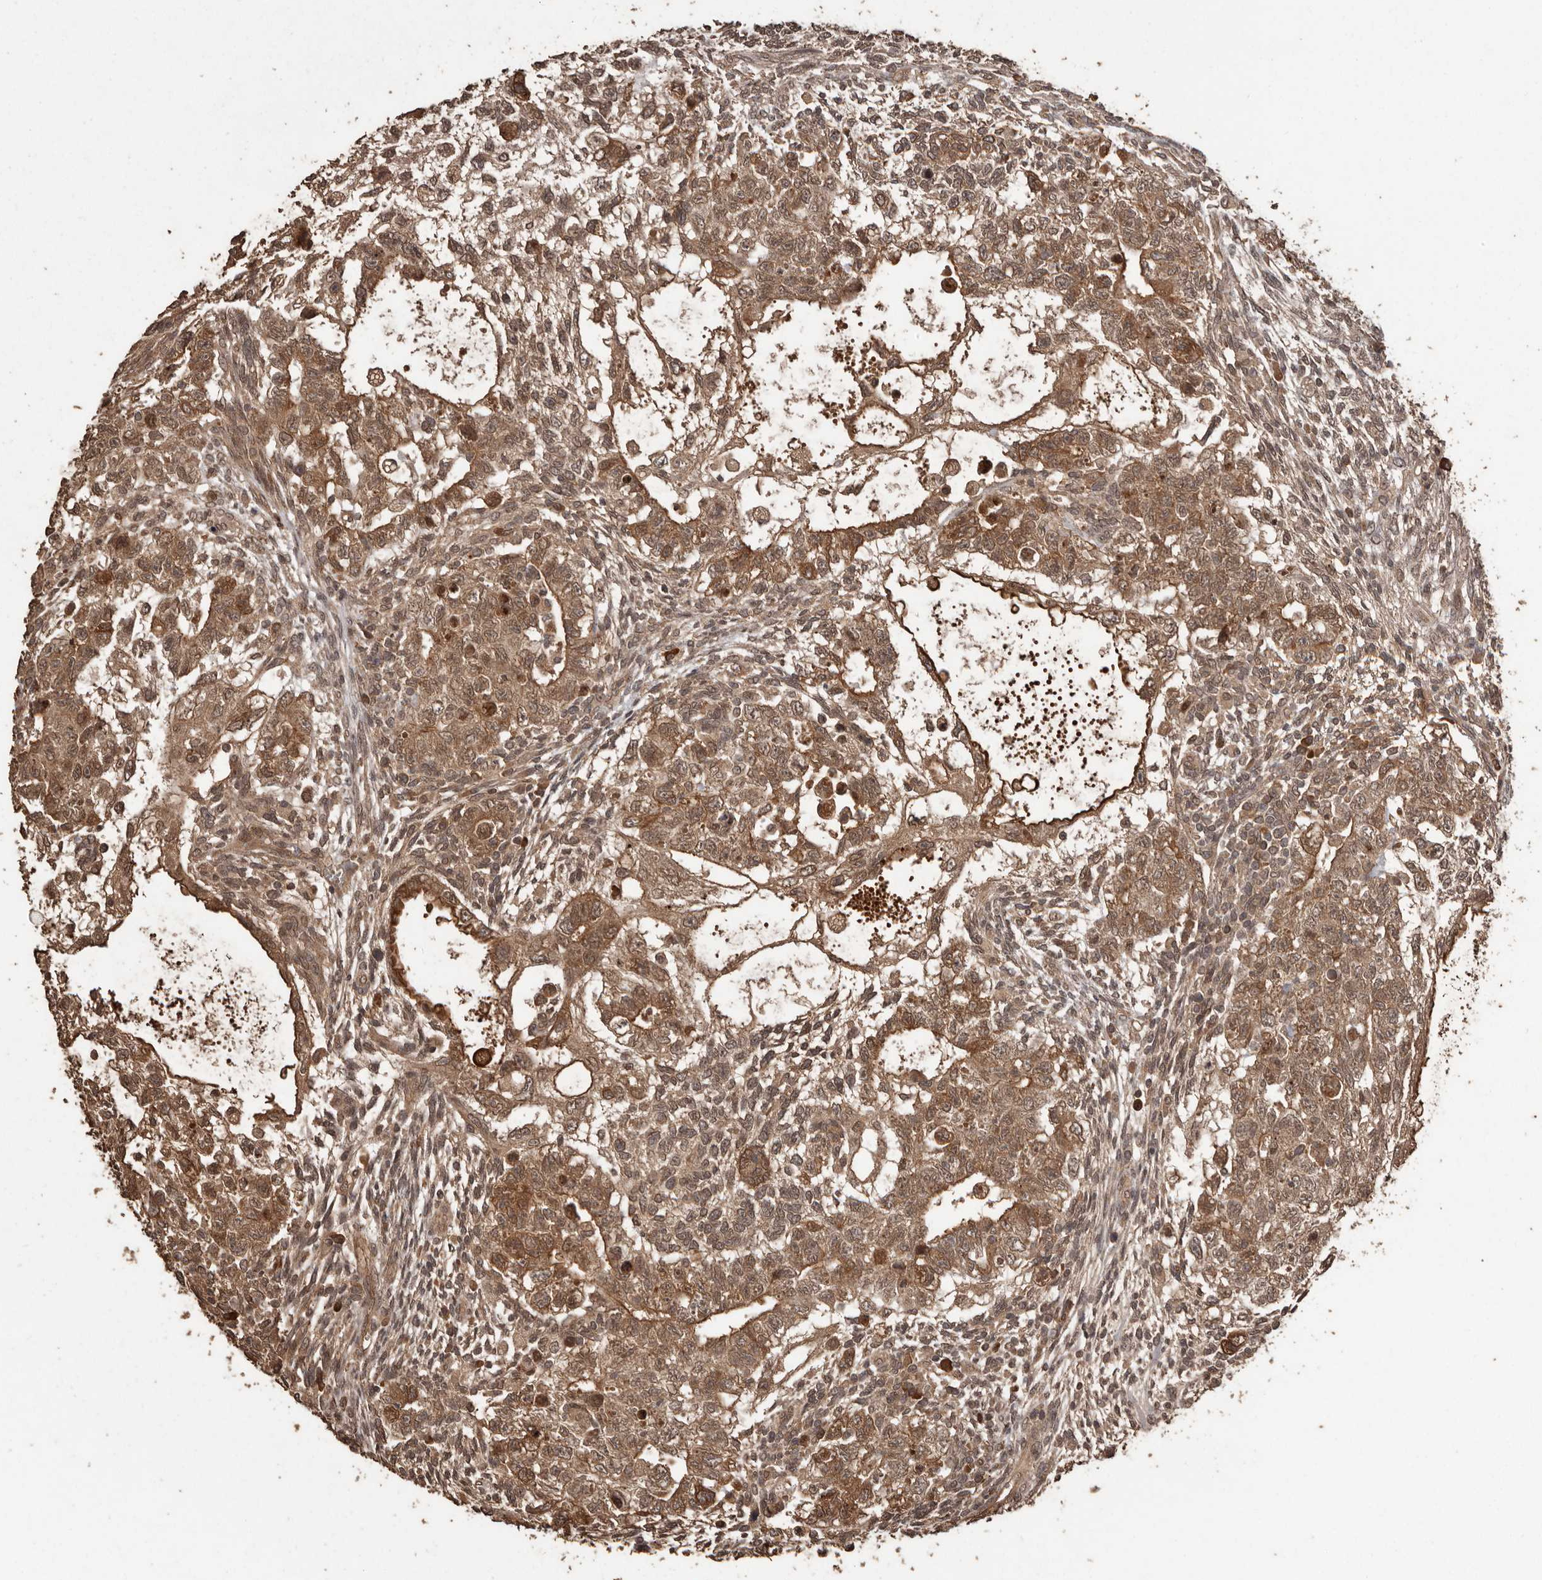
{"staining": {"intensity": "moderate", "quantity": ">75%", "location": "cytoplasmic/membranous,nuclear"}, "tissue": "testis cancer", "cell_type": "Tumor cells", "image_type": "cancer", "snomed": [{"axis": "morphology", "description": "Carcinoma, Embryonal, NOS"}, {"axis": "topography", "description": "Testis"}], "caption": "This image exhibits IHC staining of human testis cancer, with medium moderate cytoplasmic/membranous and nuclear staining in about >75% of tumor cells.", "gene": "NUP43", "patient": {"sex": "male", "age": 37}}